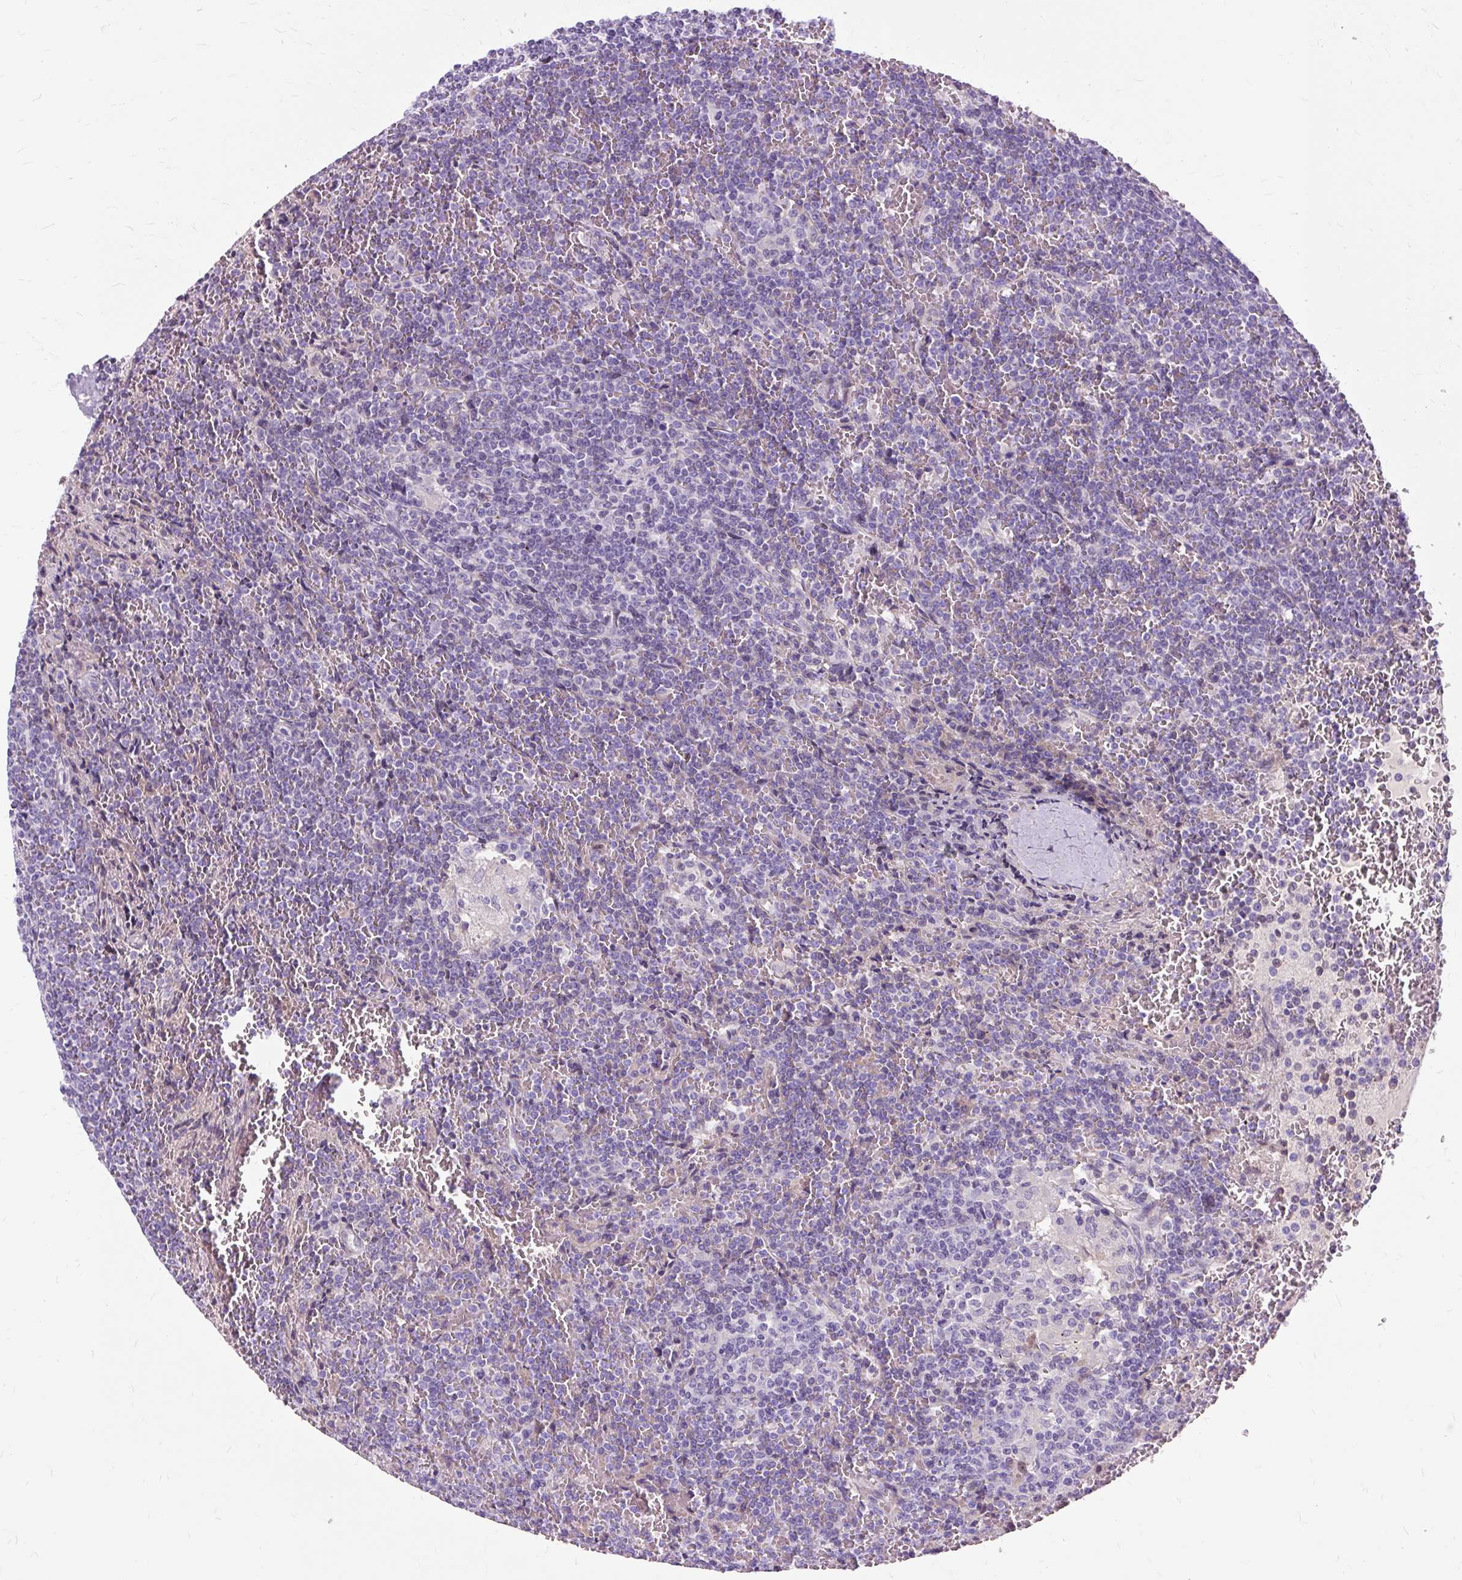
{"staining": {"intensity": "negative", "quantity": "none", "location": "none"}, "tissue": "lymphoma", "cell_type": "Tumor cells", "image_type": "cancer", "snomed": [{"axis": "morphology", "description": "Malignant lymphoma, non-Hodgkin's type, Low grade"}, {"axis": "topography", "description": "Spleen"}], "caption": "Immunohistochemistry (IHC) image of neoplastic tissue: low-grade malignant lymphoma, non-Hodgkin's type stained with DAB (3,3'-diaminobenzidine) displays no significant protein expression in tumor cells.", "gene": "DCTN4", "patient": {"sex": "female", "age": 19}}